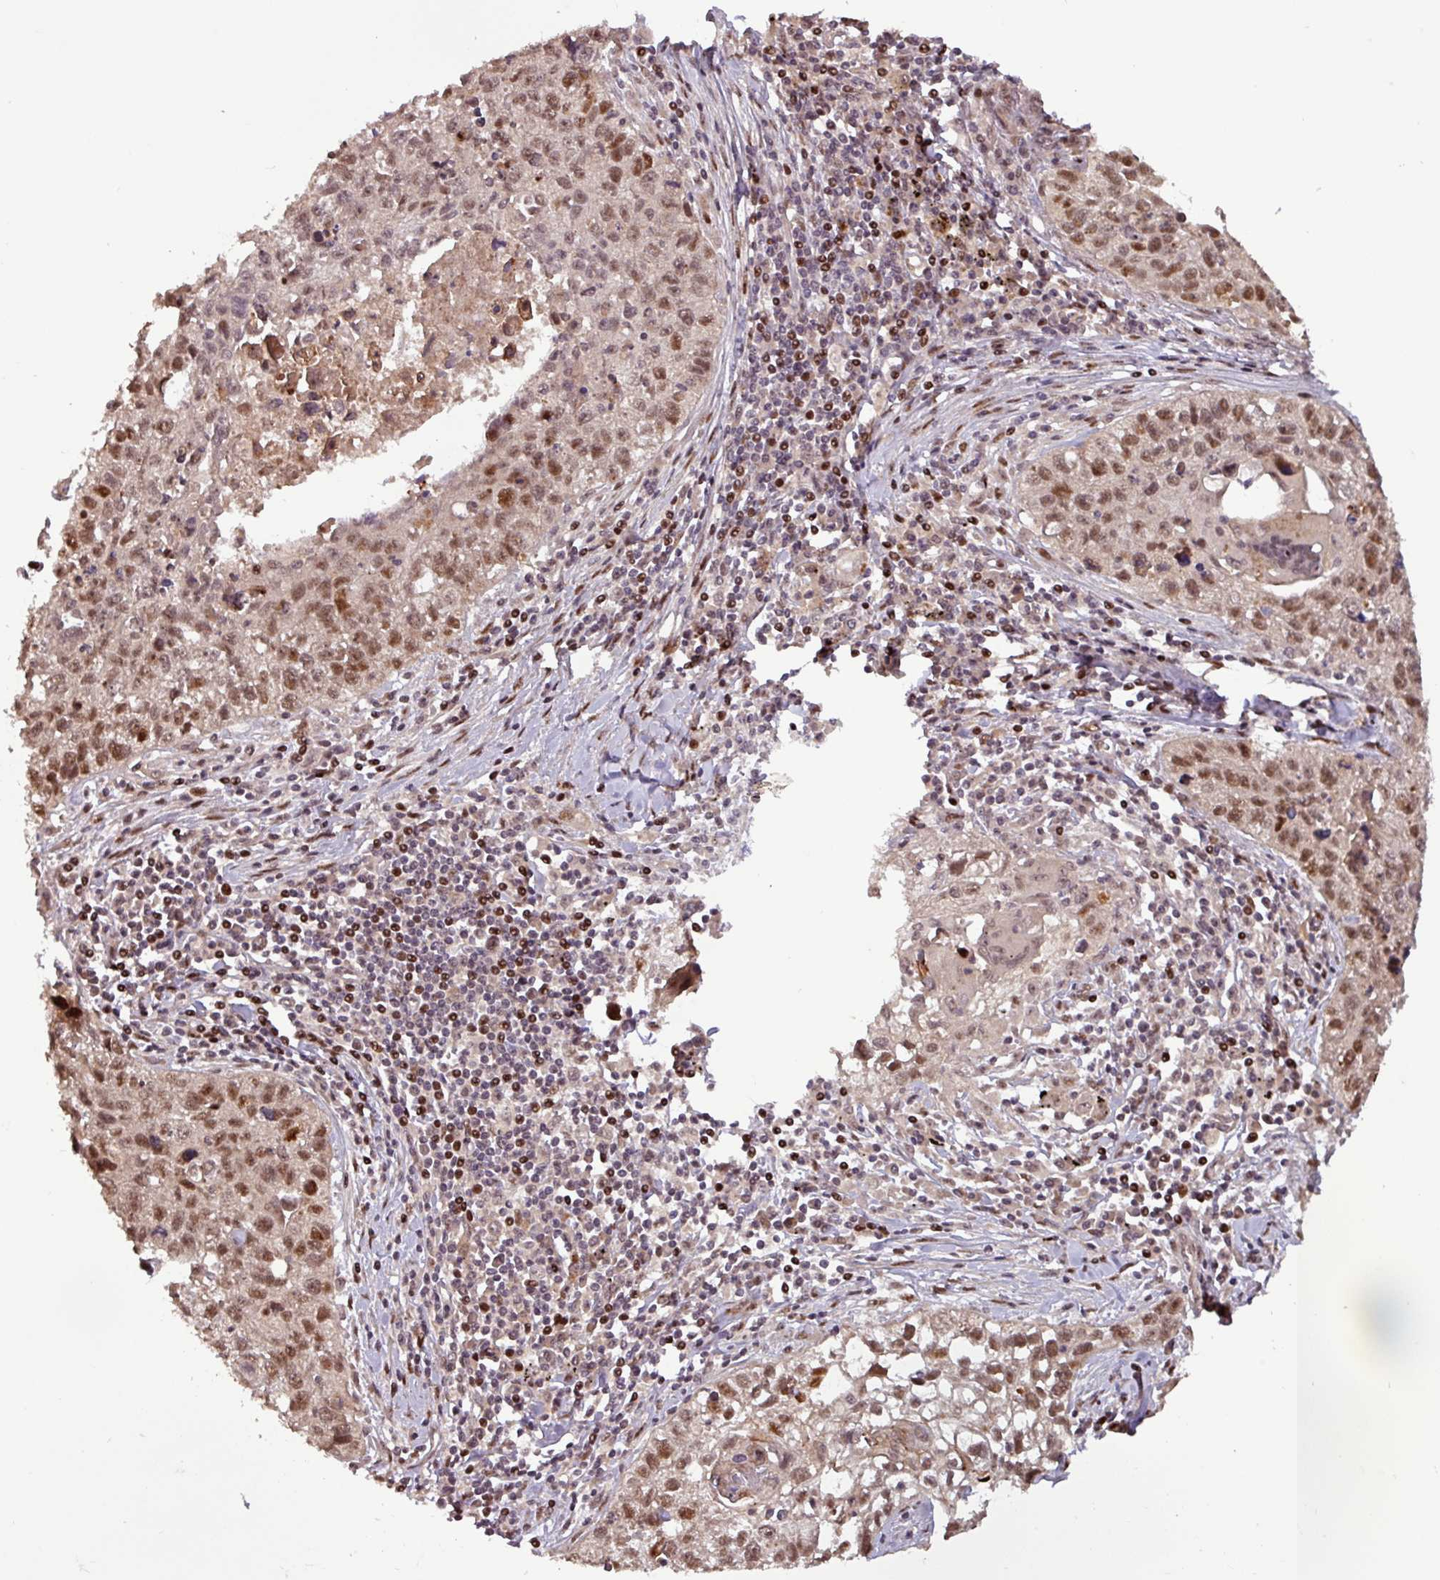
{"staining": {"intensity": "moderate", "quantity": ">75%", "location": "nuclear"}, "tissue": "lung cancer", "cell_type": "Tumor cells", "image_type": "cancer", "snomed": [{"axis": "morphology", "description": "Squamous cell carcinoma, NOS"}, {"axis": "topography", "description": "Lung"}], "caption": "Protein expression analysis of squamous cell carcinoma (lung) shows moderate nuclear expression in about >75% of tumor cells.", "gene": "SLC22A24", "patient": {"sex": "male", "age": 74}}